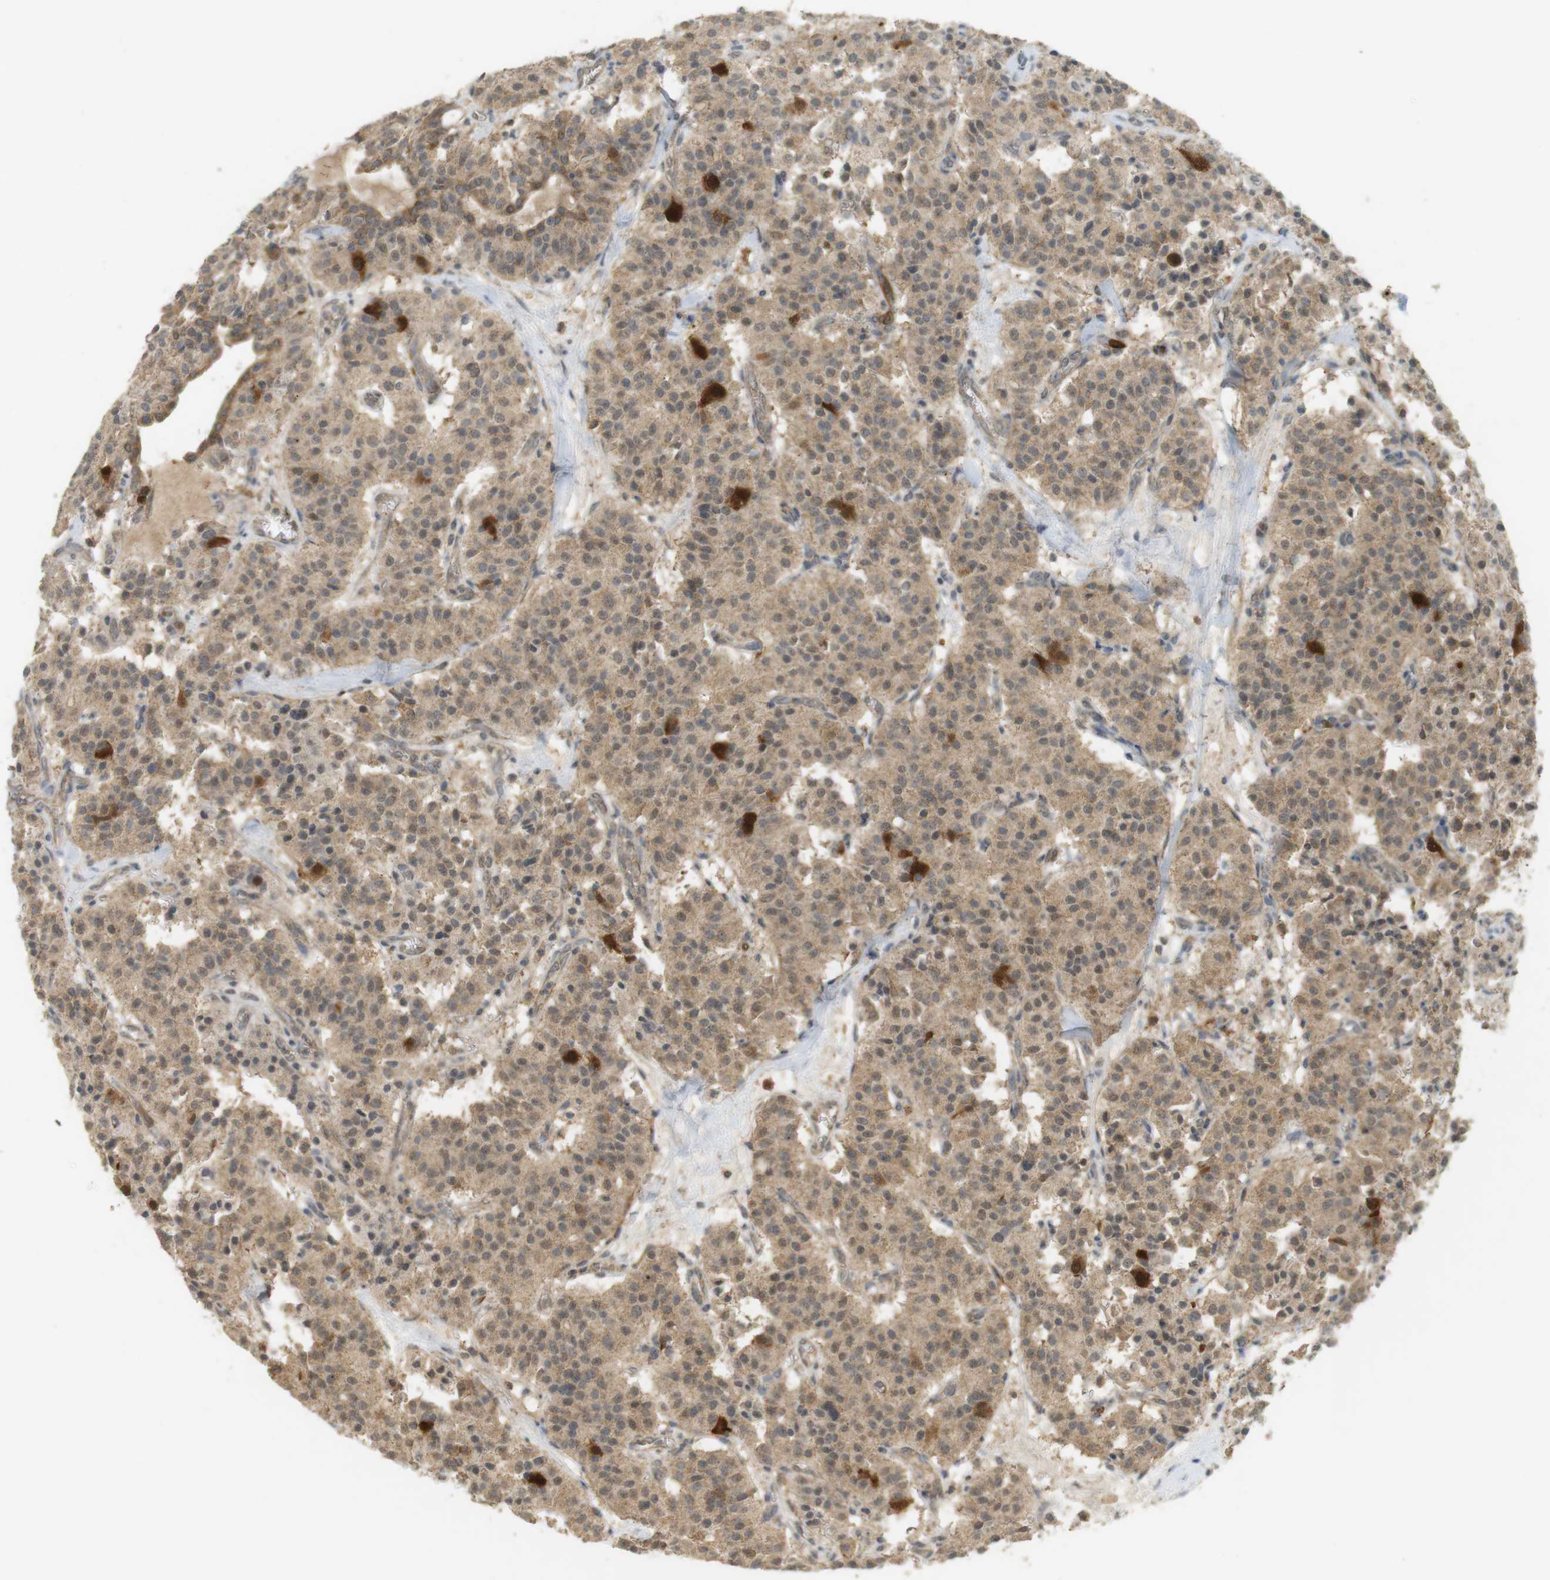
{"staining": {"intensity": "strong", "quantity": "<25%", "location": "cytoplasmic/membranous"}, "tissue": "carcinoid", "cell_type": "Tumor cells", "image_type": "cancer", "snomed": [{"axis": "morphology", "description": "Carcinoid, malignant, NOS"}, {"axis": "topography", "description": "Lung"}], "caption": "Carcinoid tissue exhibits strong cytoplasmic/membranous staining in about <25% of tumor cells Using DAB (brown) and hematoxylin (blue) stains, captured at high magnification using brightfield microscopy.", "gene": "TTK", "patient": {"sex": "male", "age": 30}}